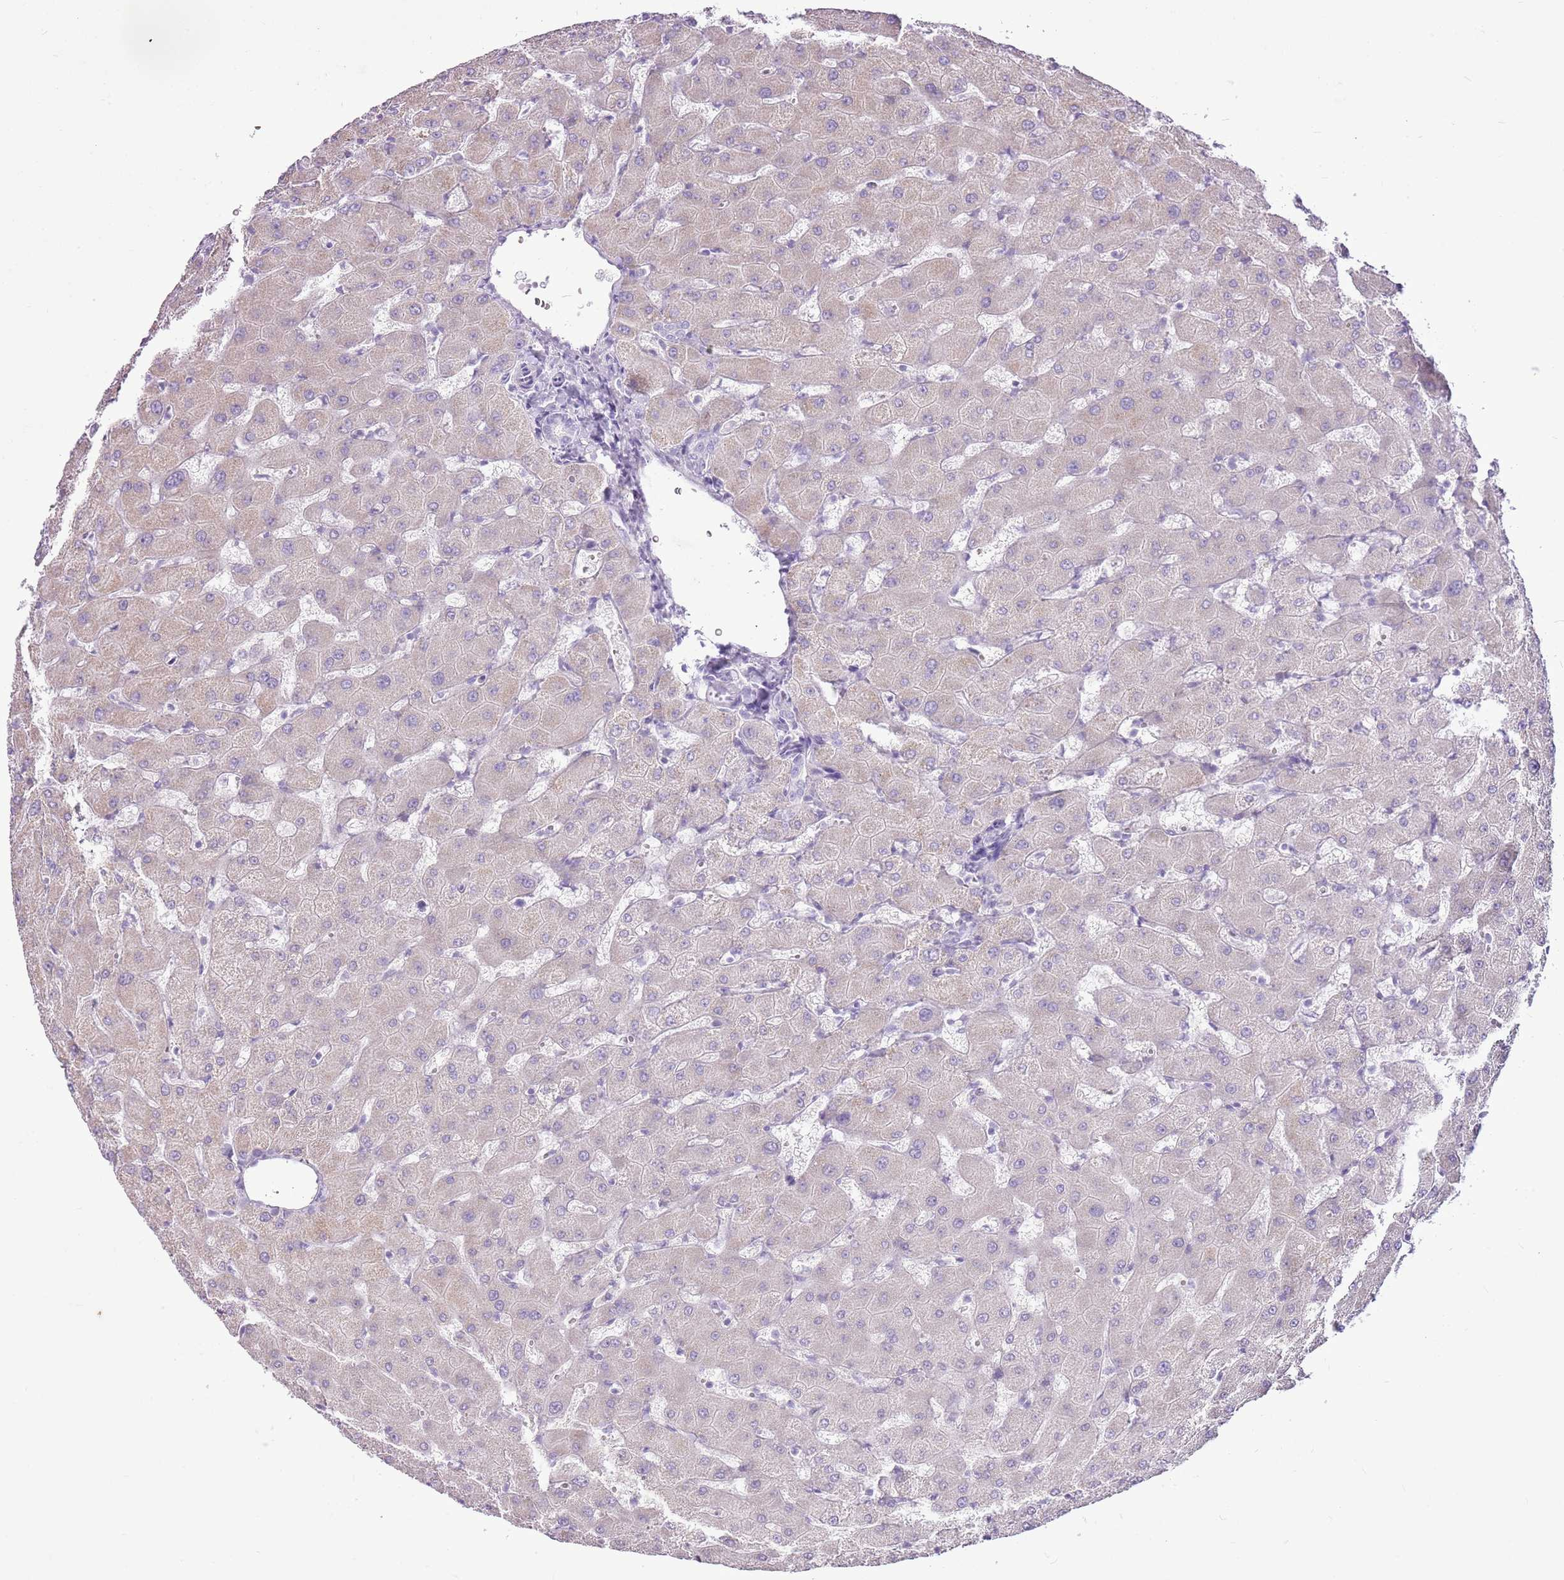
{"staining": {"intensity": "negative", "quantity": "none", "location": "none"}, "tissue": "liver", "cell_type": "Cholangiocytes", "image_type": "normal", "snomed": [{"axis": "morphology", "description": "Normal tissue, NOS"}, {"axis": "topography", "description": "Liver"}], "caption": "IHC of unremarkable human liver reveals no expression in cholangiocytes.", "gene": "CNFN", "patient": {"sex": "female", "age": 63}}